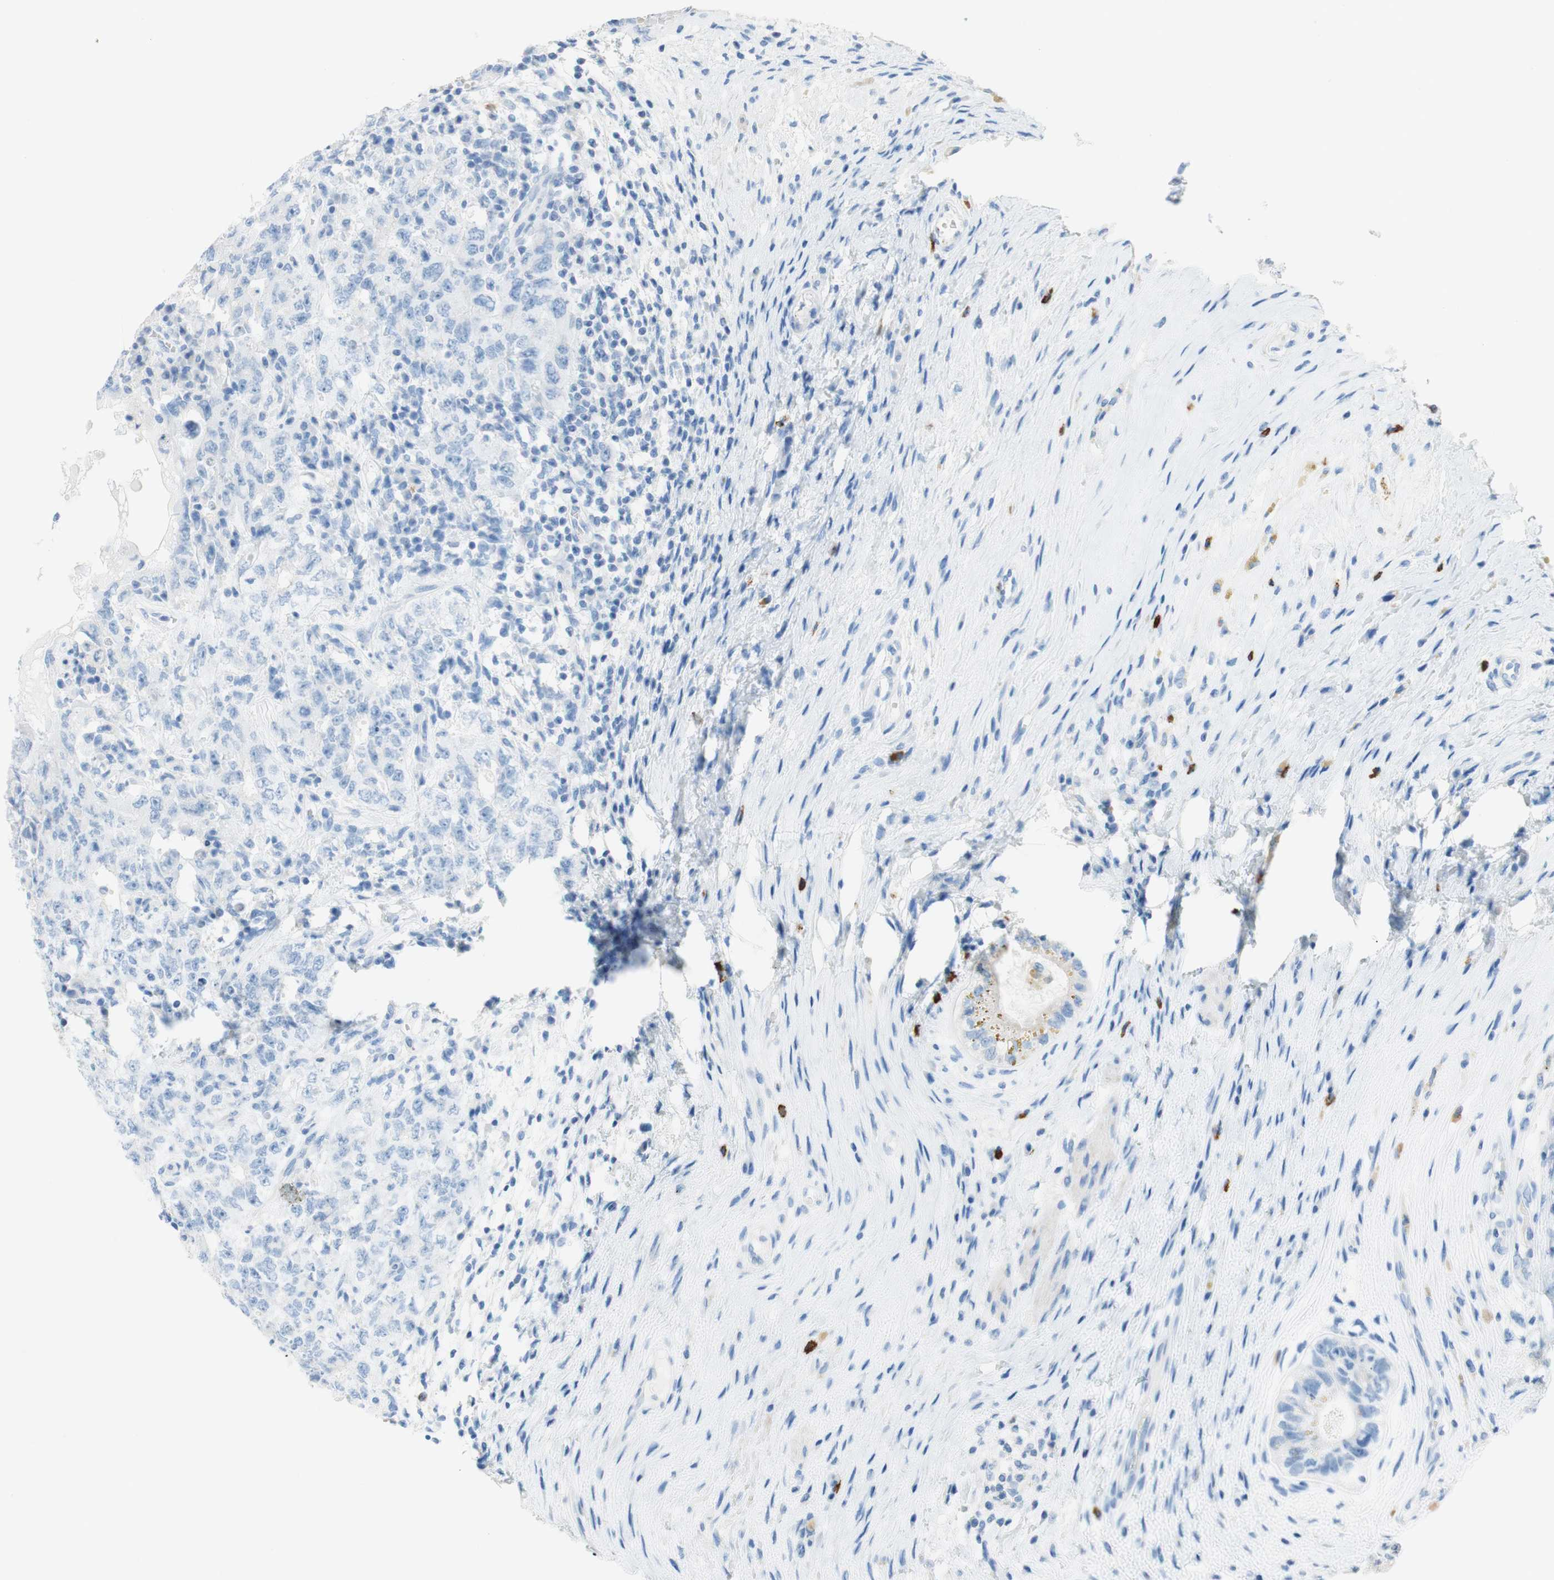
{"staining": {"intensity": "negative", "quantity": "none", "location": "none"}, "tissue": "testis cancer", "cell_type": "Tumor cells", "image_type": "cancer", "snomed": [{"axis": "morphology", "description": "Carcinoma, Embryonal, NOS"}, {"axis": "topography", "description": "Testis"}], "caption": "IHC micrograph of testis cancer stained for a protein (brown), which exhibits no expression in tumor cells.", "gene": "CEACAM1", "patient": {"sex": "male", "age": 26}}